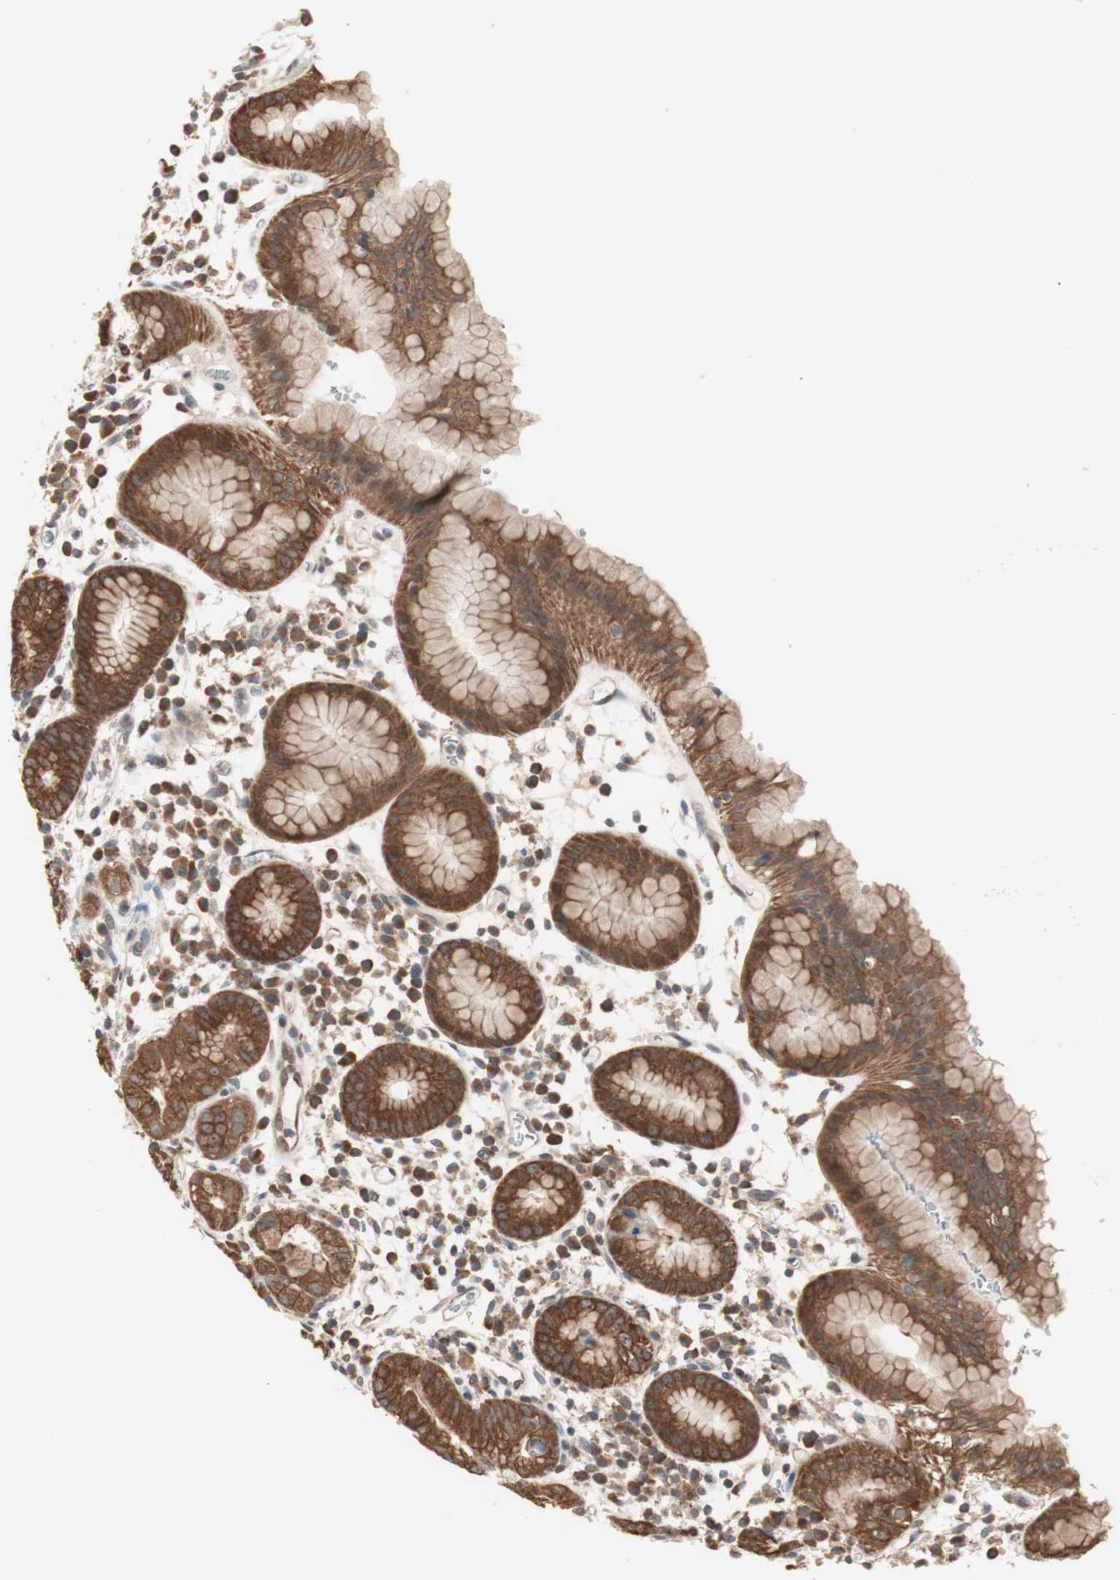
{"staining": {"intensity": "moderate", "quantity": ">75%", "location": "cytoplasmic/membranous"}, "tissue": "stomach", "cell_type": "Glandular cells", "image_type": "normal", "snomed": [{"axis": "morphology", "description": "Normal tissue, NOS"}, {"axis": "topography", "description": "Stomach"}, {"axis": "topography", "description": "Stomach, lower"}], "caption": "A brown stain labels moderate cytoplasmic/membranous staining of a protein in glandular cells of normal human stomach.", "gene": "FBXO5", "patient": {"sex": "female", "age": 75}}